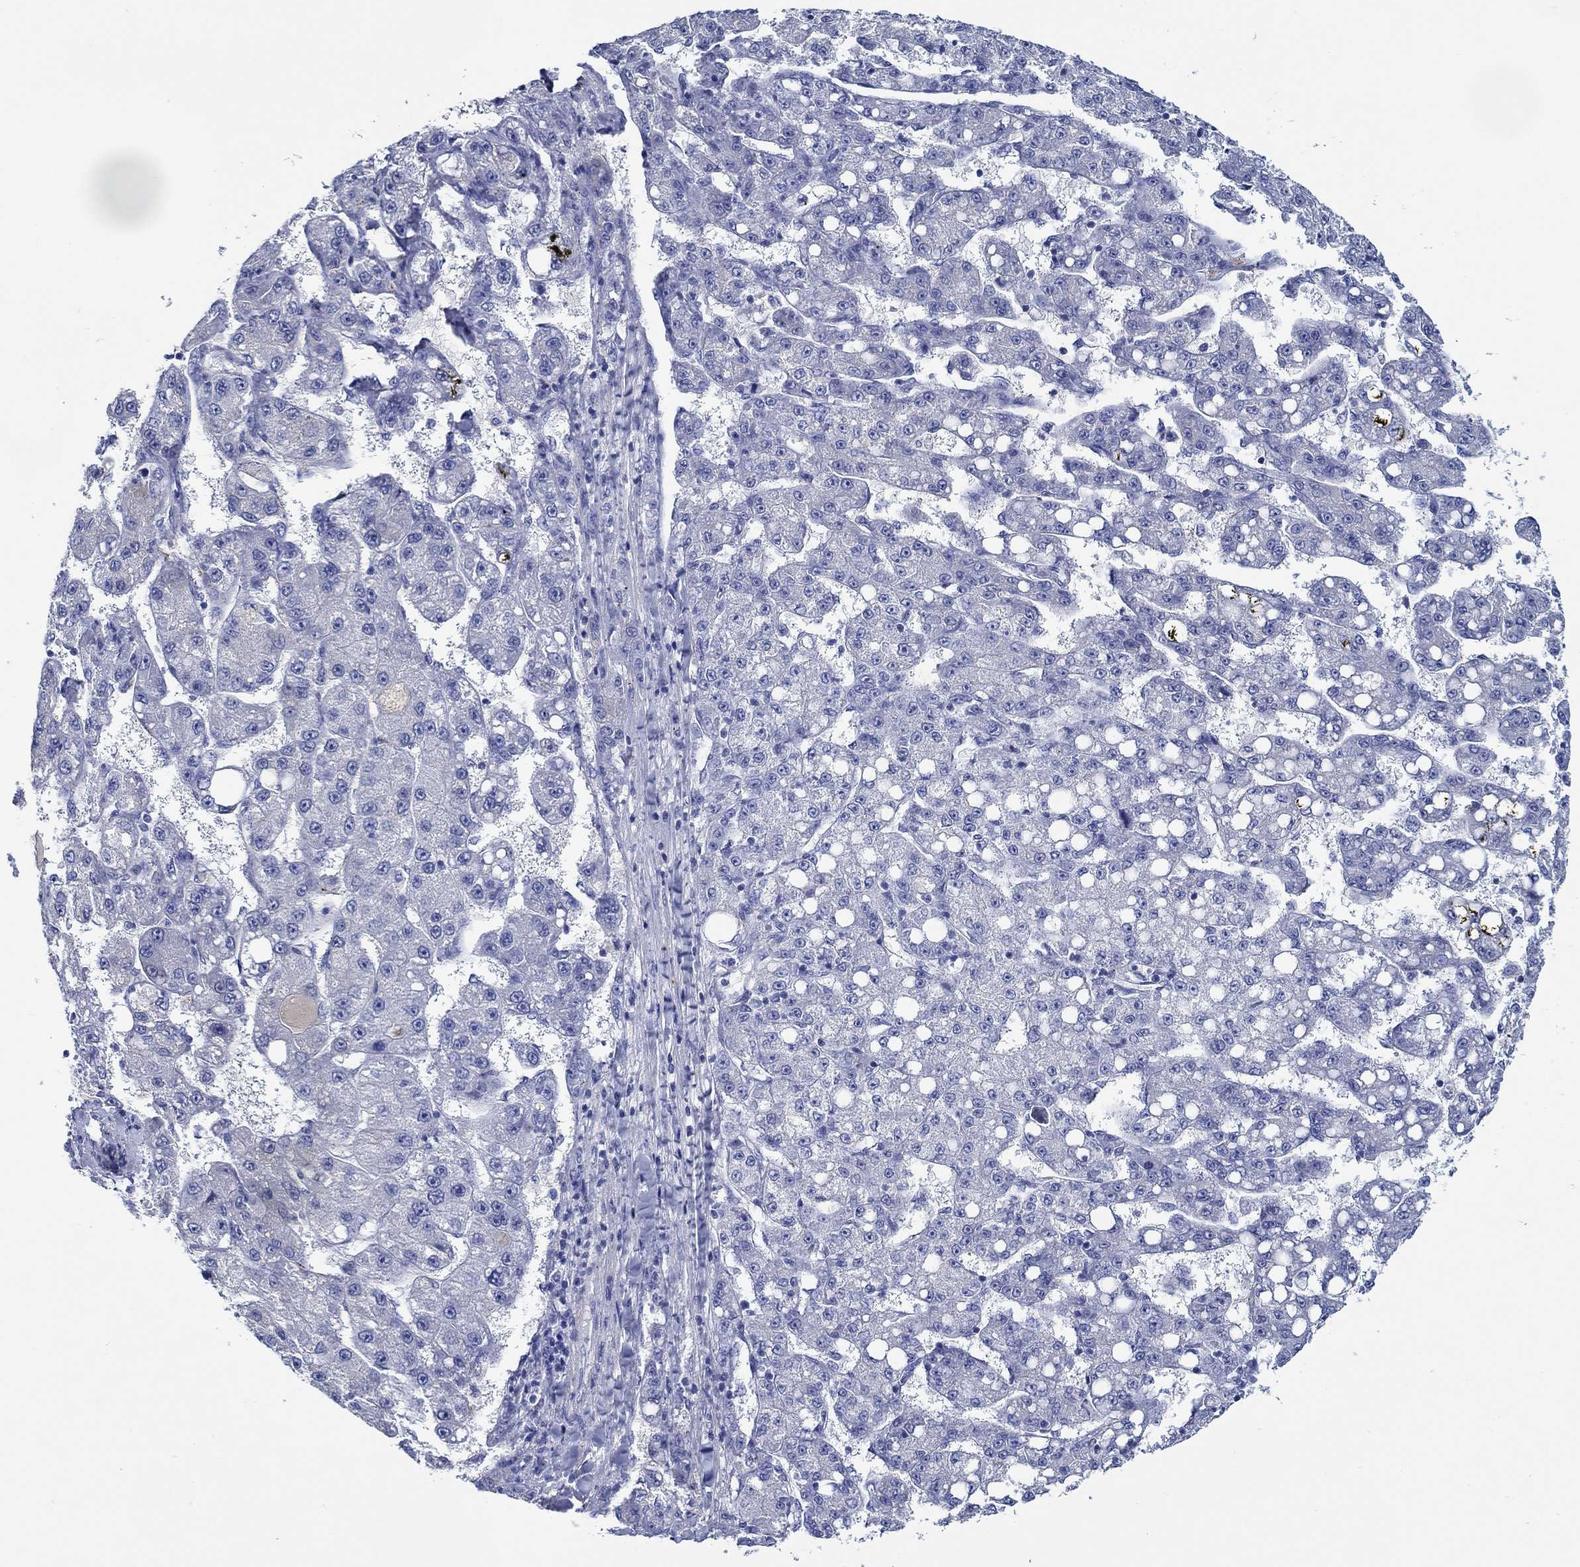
{"staining": {"intensity": "negative", "quantity": "none", "location": "none"}, "tissue": "liver cancer", "cell_type": "Tumor cells", "image_type": "cancer", "snomed": [{"axis": "morphology", "description": "Carcinoma, Hepatocellular, NOS"}, {"axis": "topography", "description": "Liver"}], "caption": "High magnification brightfield microscopy of liver cancer stained with DAB (brown) and counterstained with hematoxylin (blue): tumor cells show no significant staining. (DAB (3,3'-diaminobenzidine) IHC, high magnification).", "gene": "MC2R", "patient": {"sex": "female", "age": 65}}